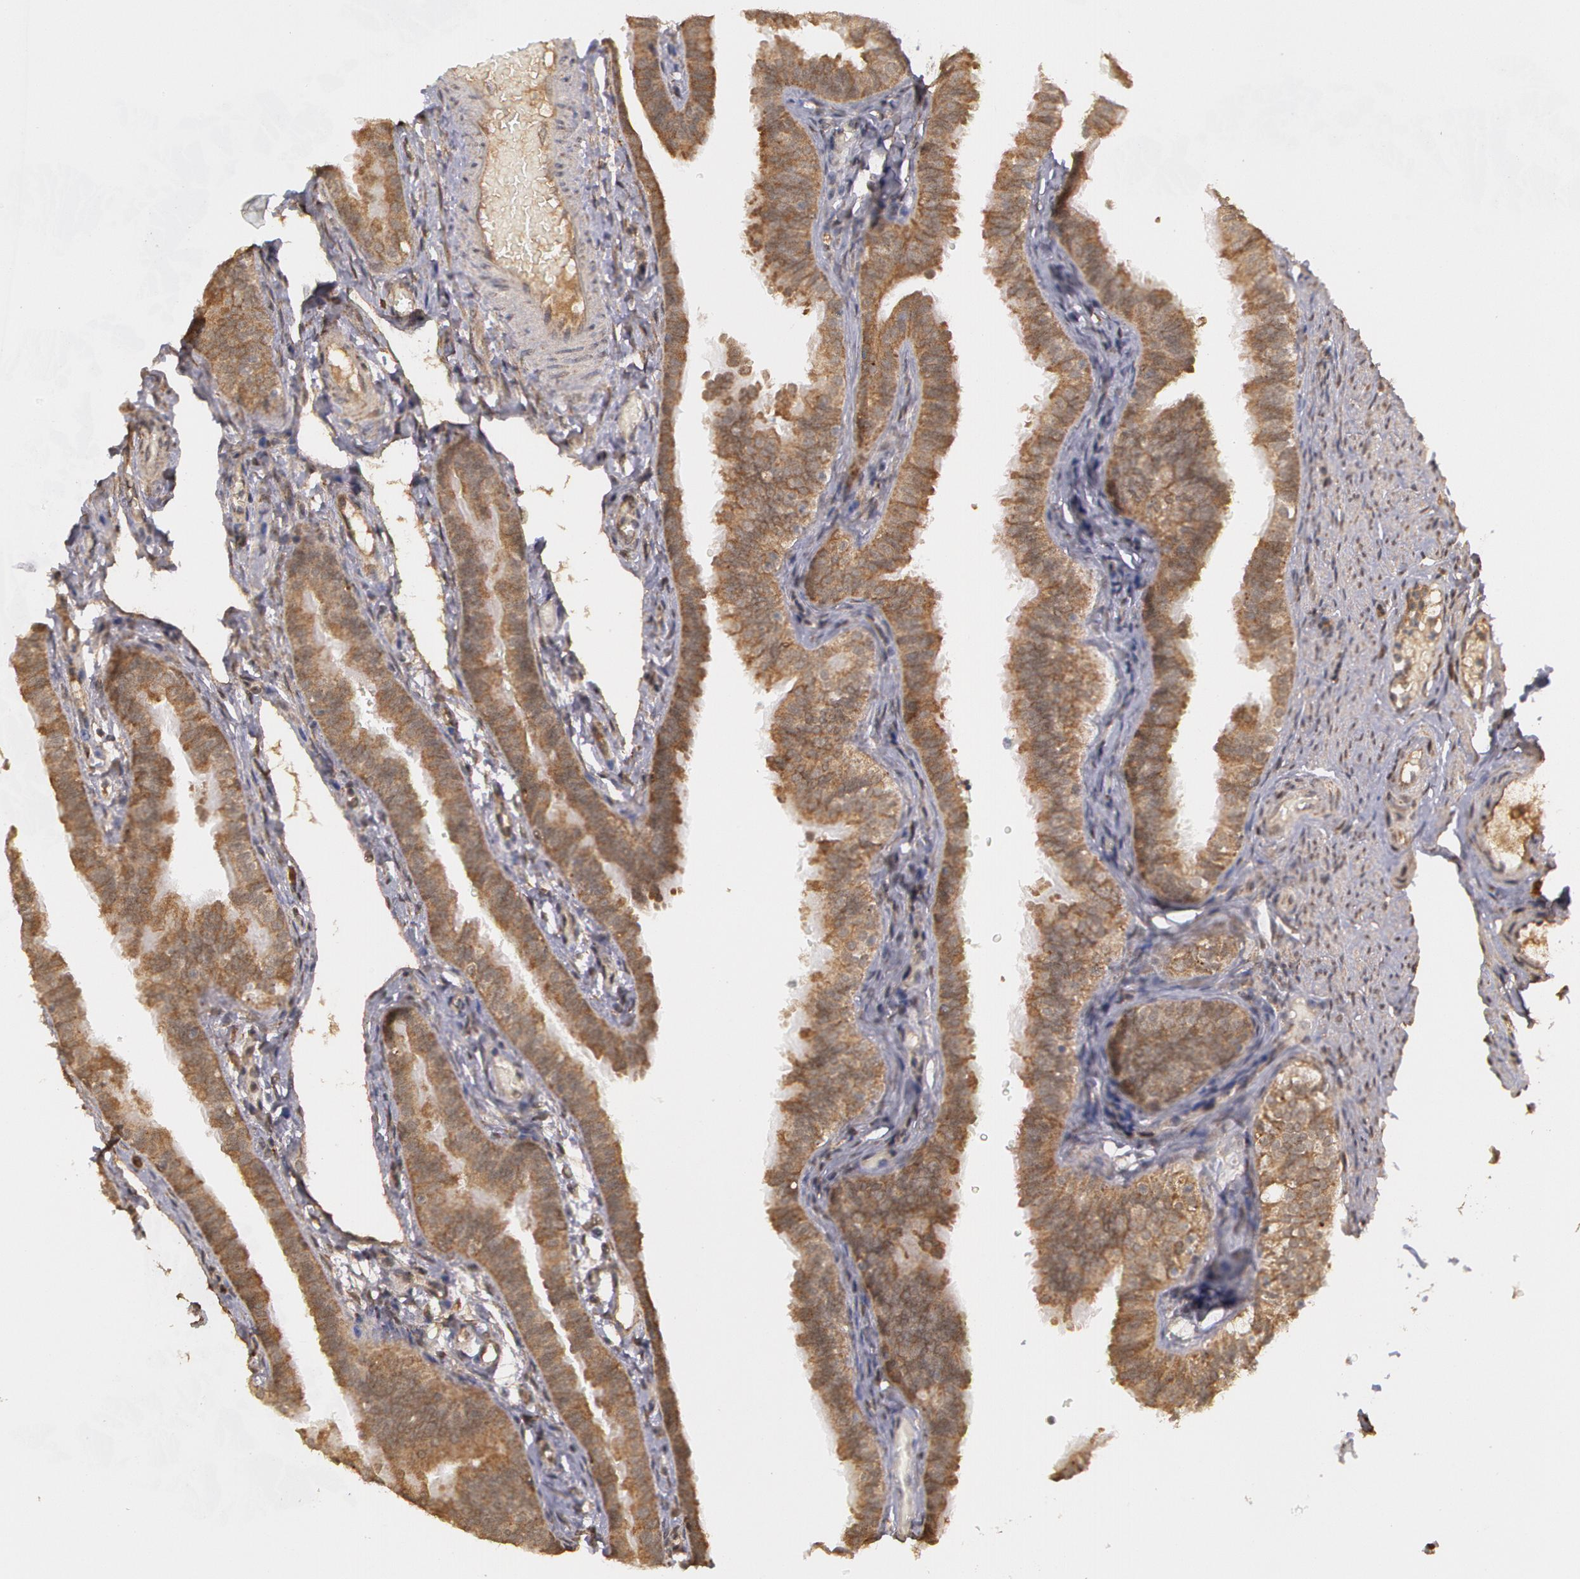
{"staining": {"intensity": "strong", "quantity": ">75%", "location": "cytoplasmic/membranous"}, "tissue": "fallopian tube", "cell_type": "Glandular cells", "image_type": "normal", "snomed": [{"axis": "morphology", "description": "Normal tissue, NOS"}, {"axis": "morphology", "description": "Dermoid, NOS"}, {"axis": "topography", "description": "Fallopian tube"}], "caption": "High-magnification brightfield microscopy of benign fallopian tube stained with DAB (3,3'-diaminobenzidine) (brown) and counterstained with hematoxylin (blue). glandular cells exhibit strong cytoplasmic/membranous expression is present in about>75% of cells.", "gene": "GLIS1", "patient": {"sex": "female", "age": 33}}